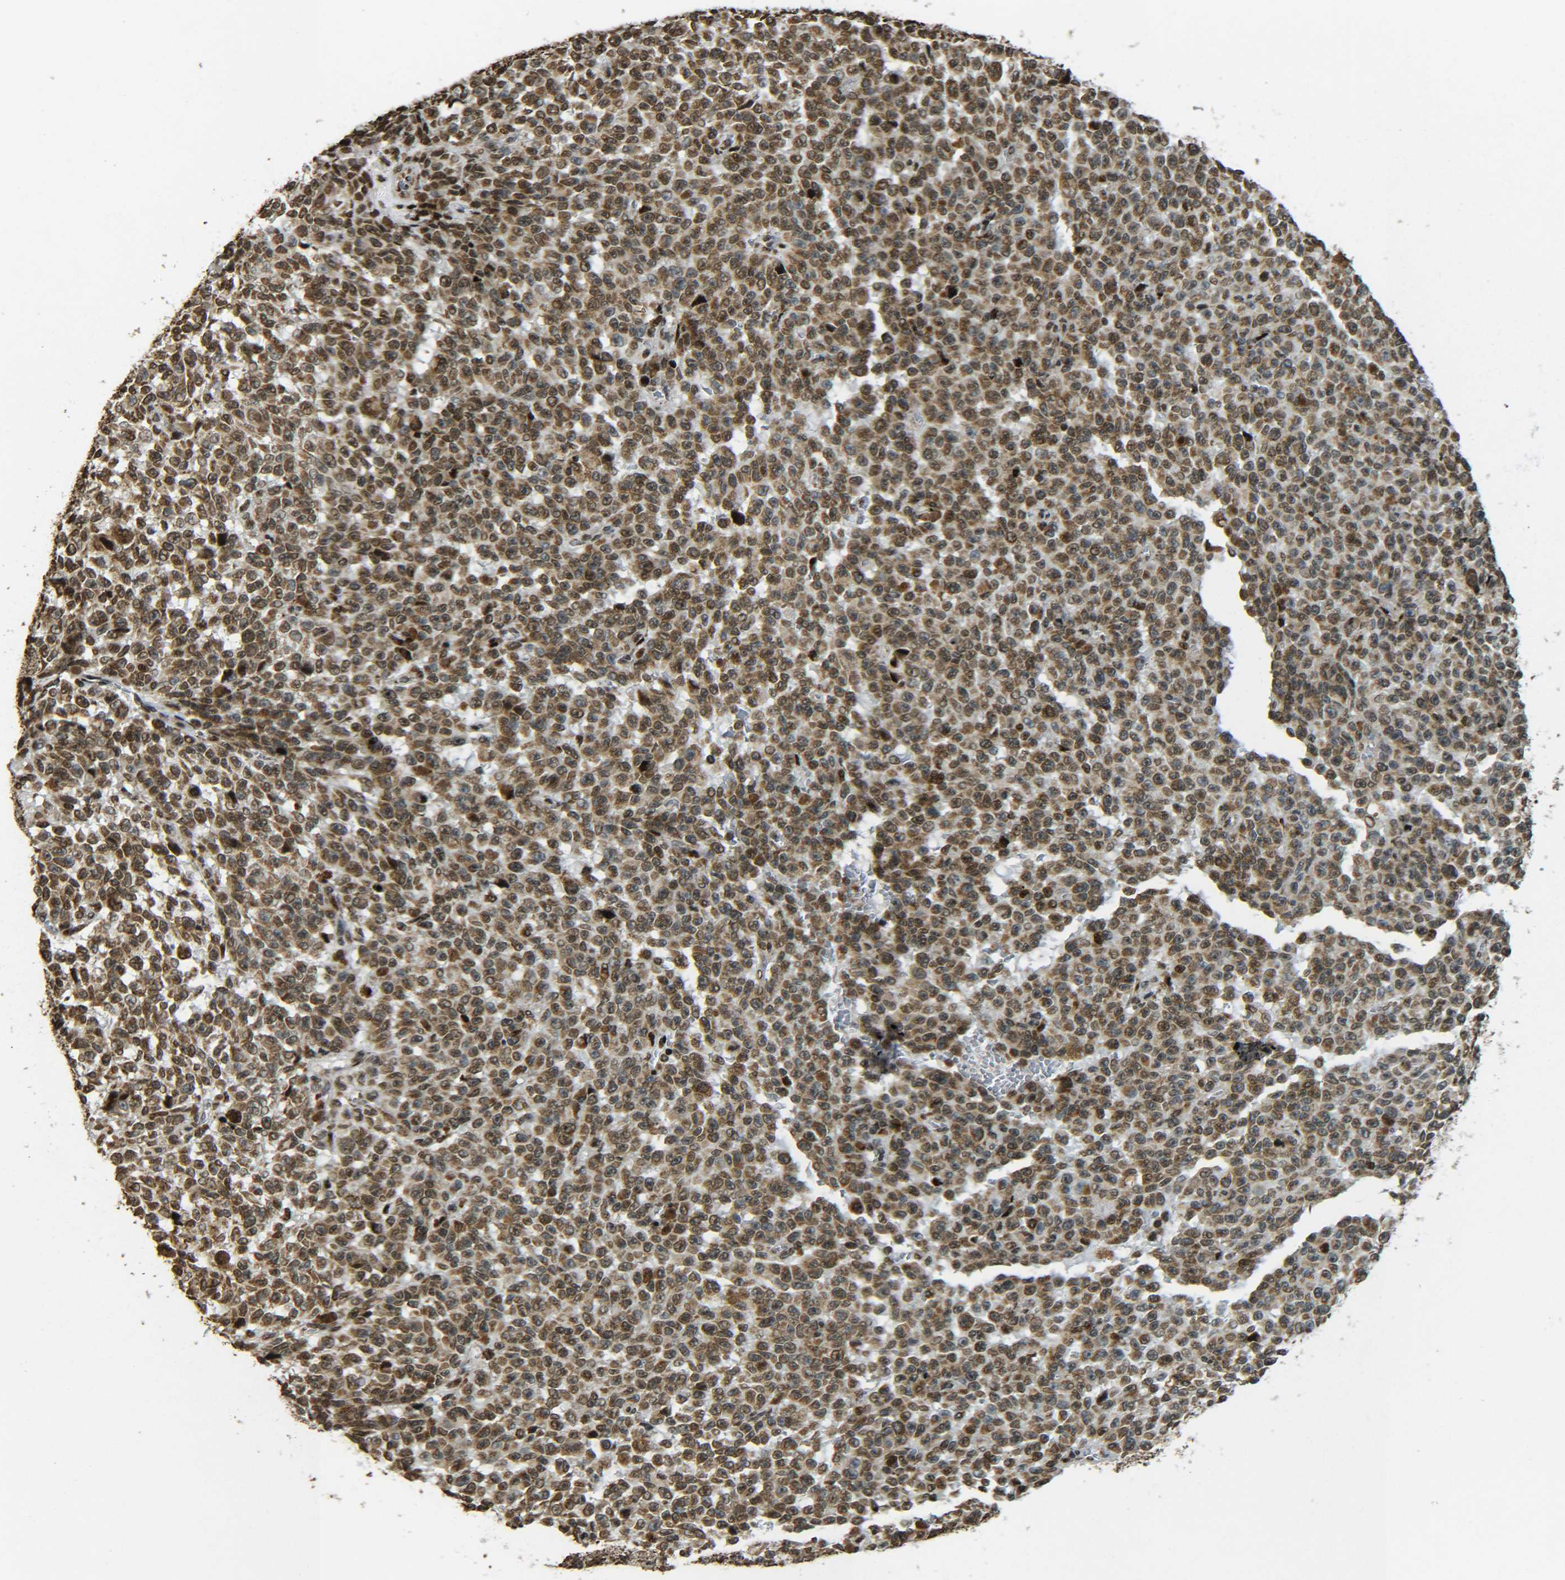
{"staining": {"intensity": "moderate", "quantity": ">75%", "location": "cytoplasmic/membranous,nuclear"}, "tissue": "melanoma", "cell_type": "Tumor cells", "image_type": "cancer", "snomed": [{"axis": "morphology", "description": "Malignant melanoma, NOS"}, {"axis": "topography", "description": "Skin"}], "caption": "Brown immunohistochemical staining in human melanoma displays moderate cytoplasmic/membranous and nuclear staining in about >75% of tumor cells.", "gene": "NEUROG2", "patient": {"sex": "female", "age": 82}}